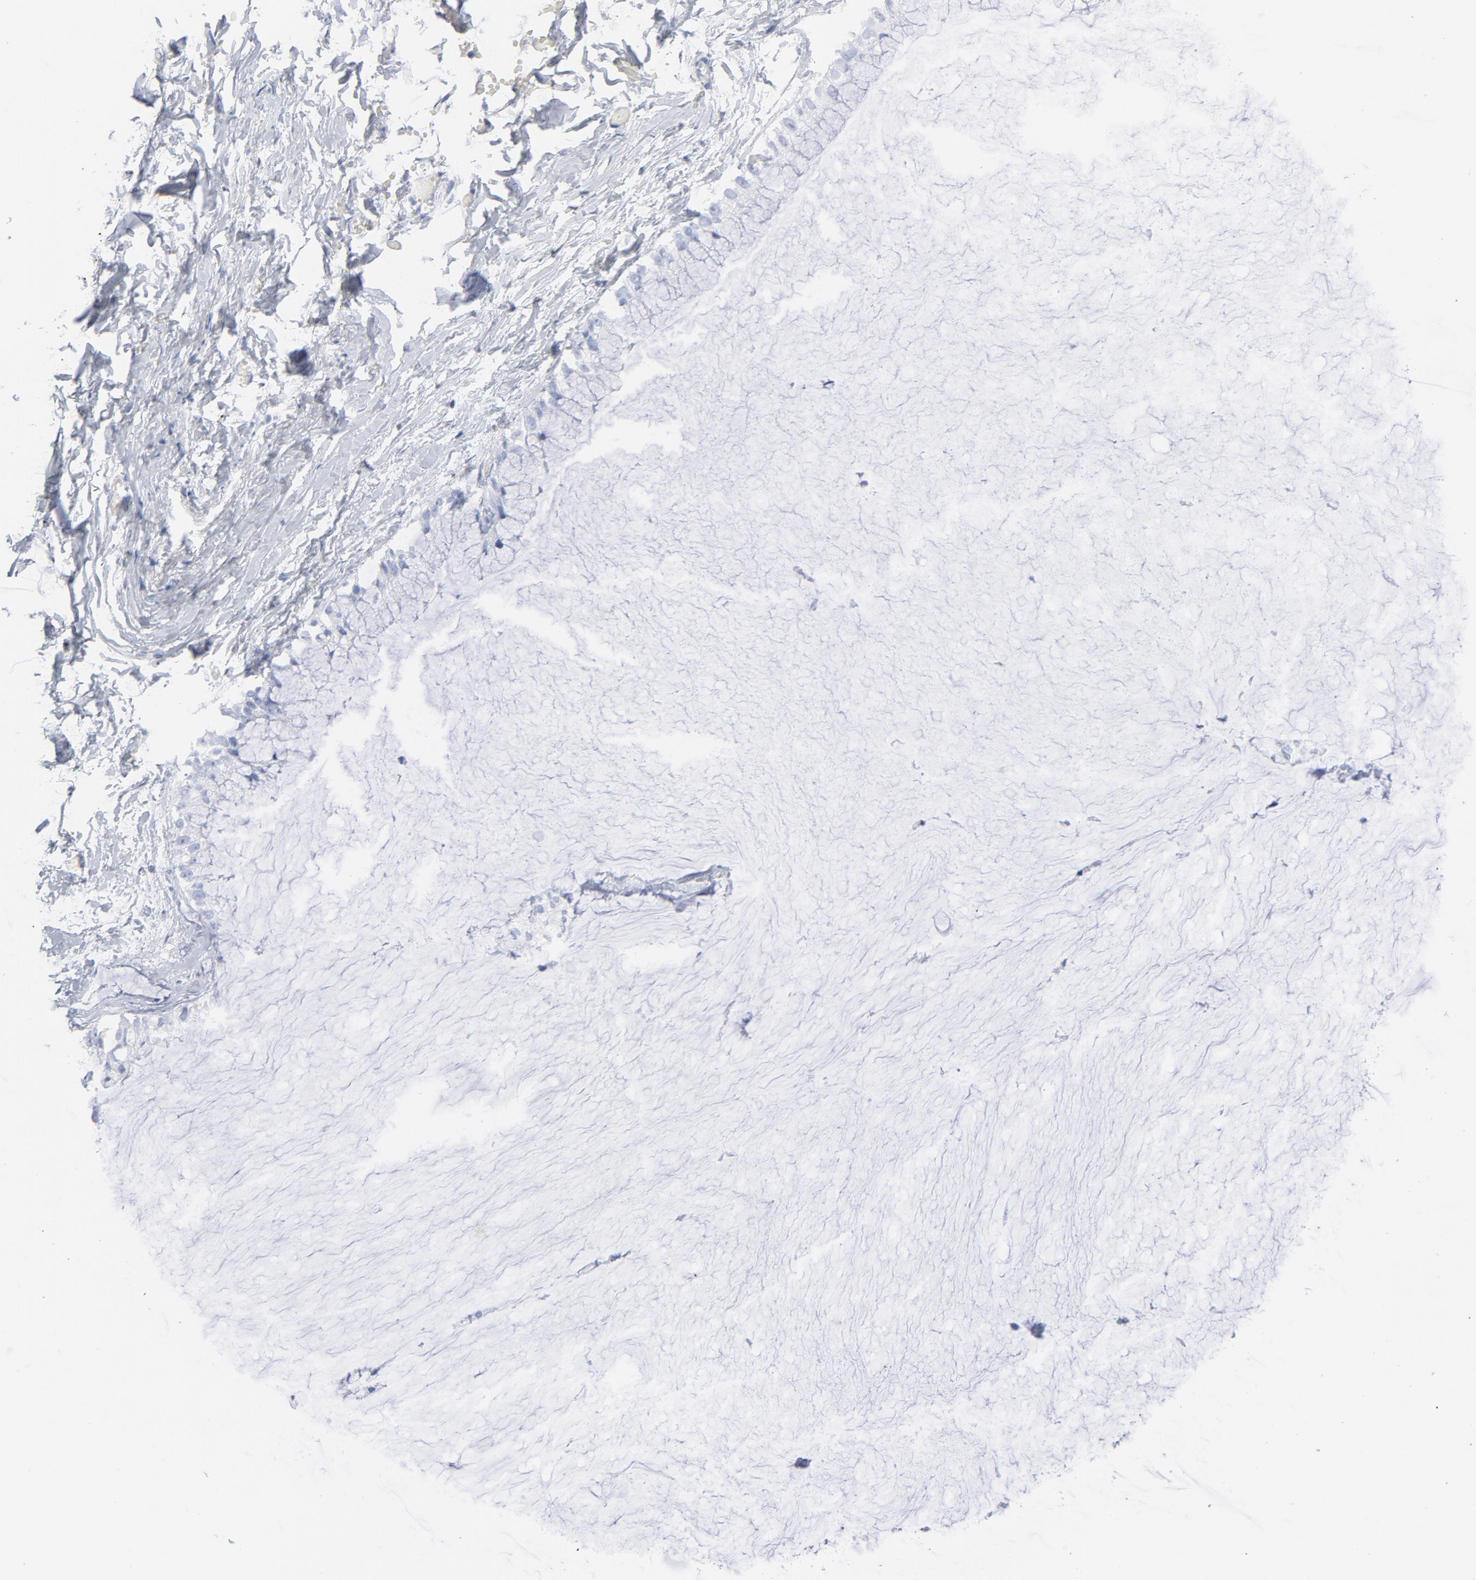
{"staining": {"intensity": "negative", "quantity": "none", "location": "none"}, "tissue": "ovarian cancer", "cell_type": "Tumor cells", "image_type": "cancer", "snomed": [{"axis": "morphology", "description": "Cystadenocarcinoma, mucinous, NOS"}, {"axis": "topography", "description": "Ovary"}], "caption": "Ovarian mucinous cystadenocarcinoma stained for a protein using immunohistochemistry (IHC) demonstrates no staining tumor cells.", "gene": "P2RY8", "patient": {"sex": "female", "age": 39}}